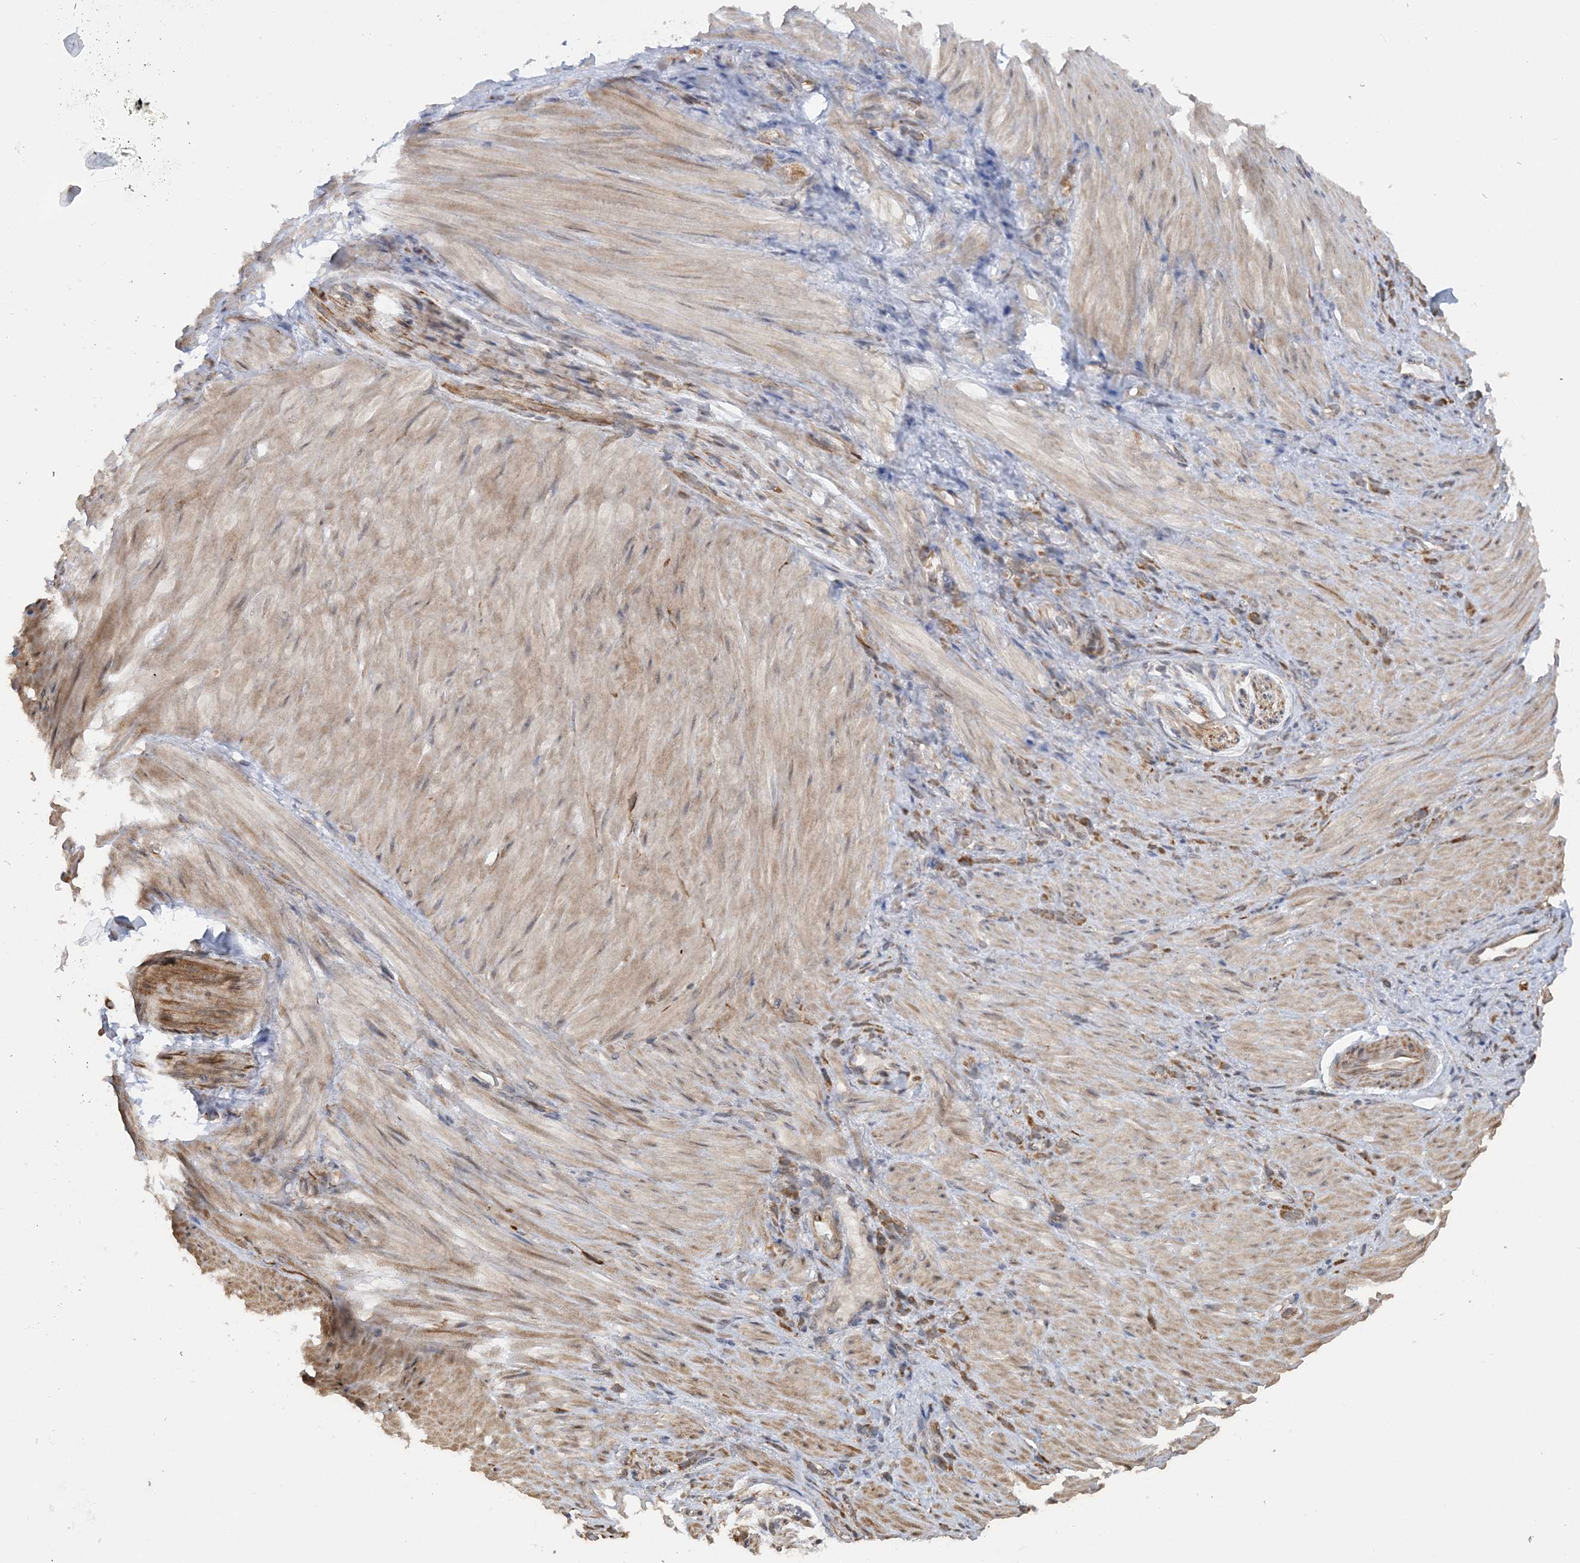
{"staining": {"intensity": "moderate", "quantity": ">75%", "location": "cytoplasmic/membranous"}, "tissue": "stomach cancer", "cell_type": "Tumor cells", "image_type": "cancer", "snomed": [{"axis": "morphology", "description": "Normal tissue, NOS"}, {"axis": "morphology", "description": "Adenocarcinoma, NOS"}, {"axis": "topography", "description": "Stomach"}], "caption": "This histopathology image displays IHC staining of stomach adenocarcinoma, with medium moderate cytoplasmic/membranous expression in approximately >75% of tumor cells.", "gene": "MRPL47", "patient": {"sex": "male", "age": 82}}